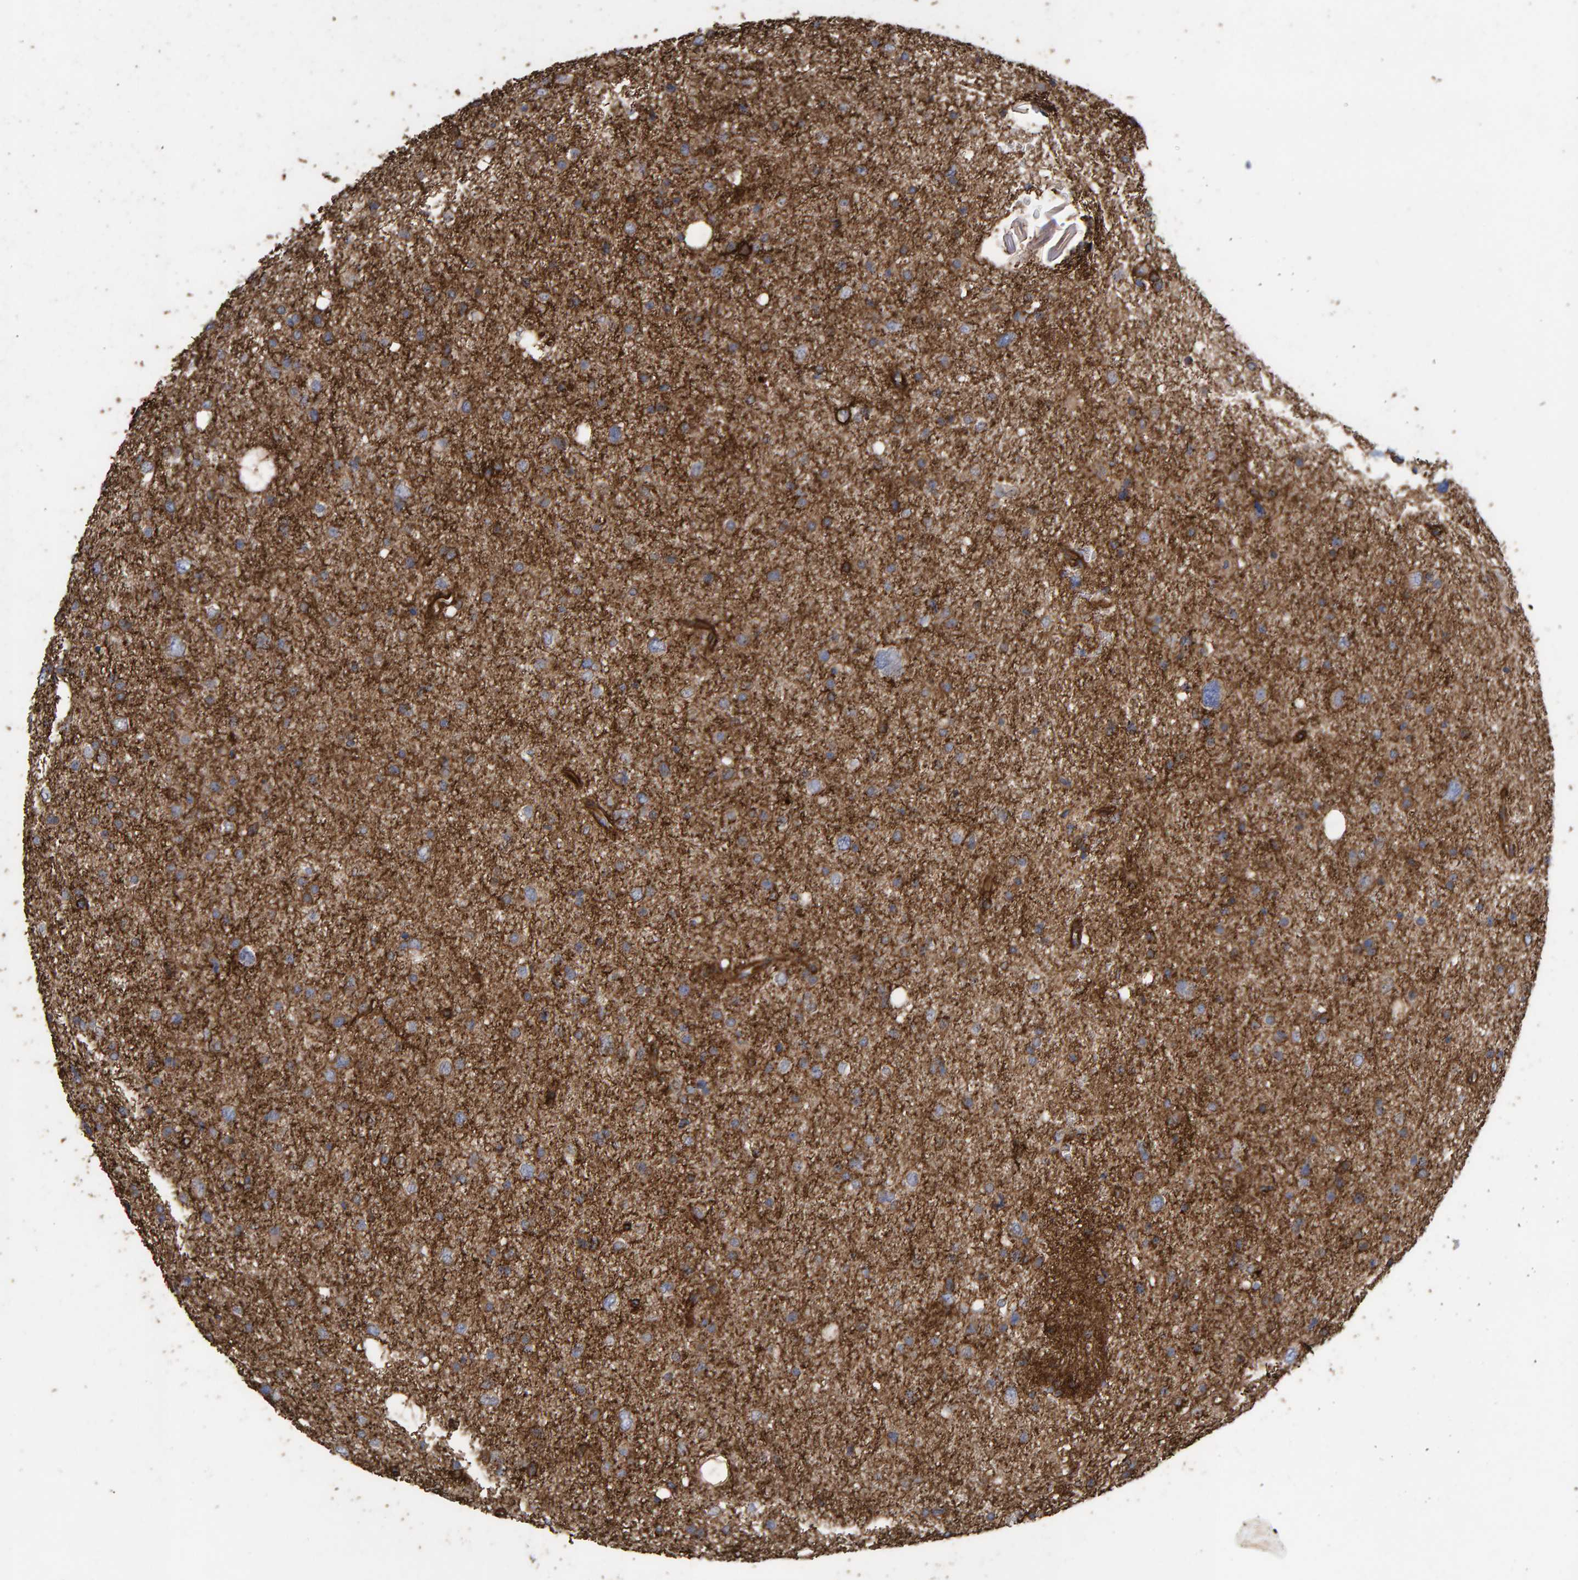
{"staining": {"intensity": "moderate", "quantity": ">75%", "location": "cytoplasmic/membranous"}, "tissue": "glioma", "cell_type": "Tumor cells", "image_type": "cancer", "snomed": [{"axis": "morphology", "description": "Glioma, malignant, Low grade"}, {"axis": "topography", "description": "Brain"}], "caption": "Protein analysis of malignant glioma (low-grade) tissue reveals moderate cytoplasmic/membranous staining in approximately >75% of tumor cells. (DAB (3,3'-diaminobenzidine) = brown stain, brightfield microscopy at high magnification).", "gene": "ZNF347", "patient": {"sex": "female", "age": 37}}